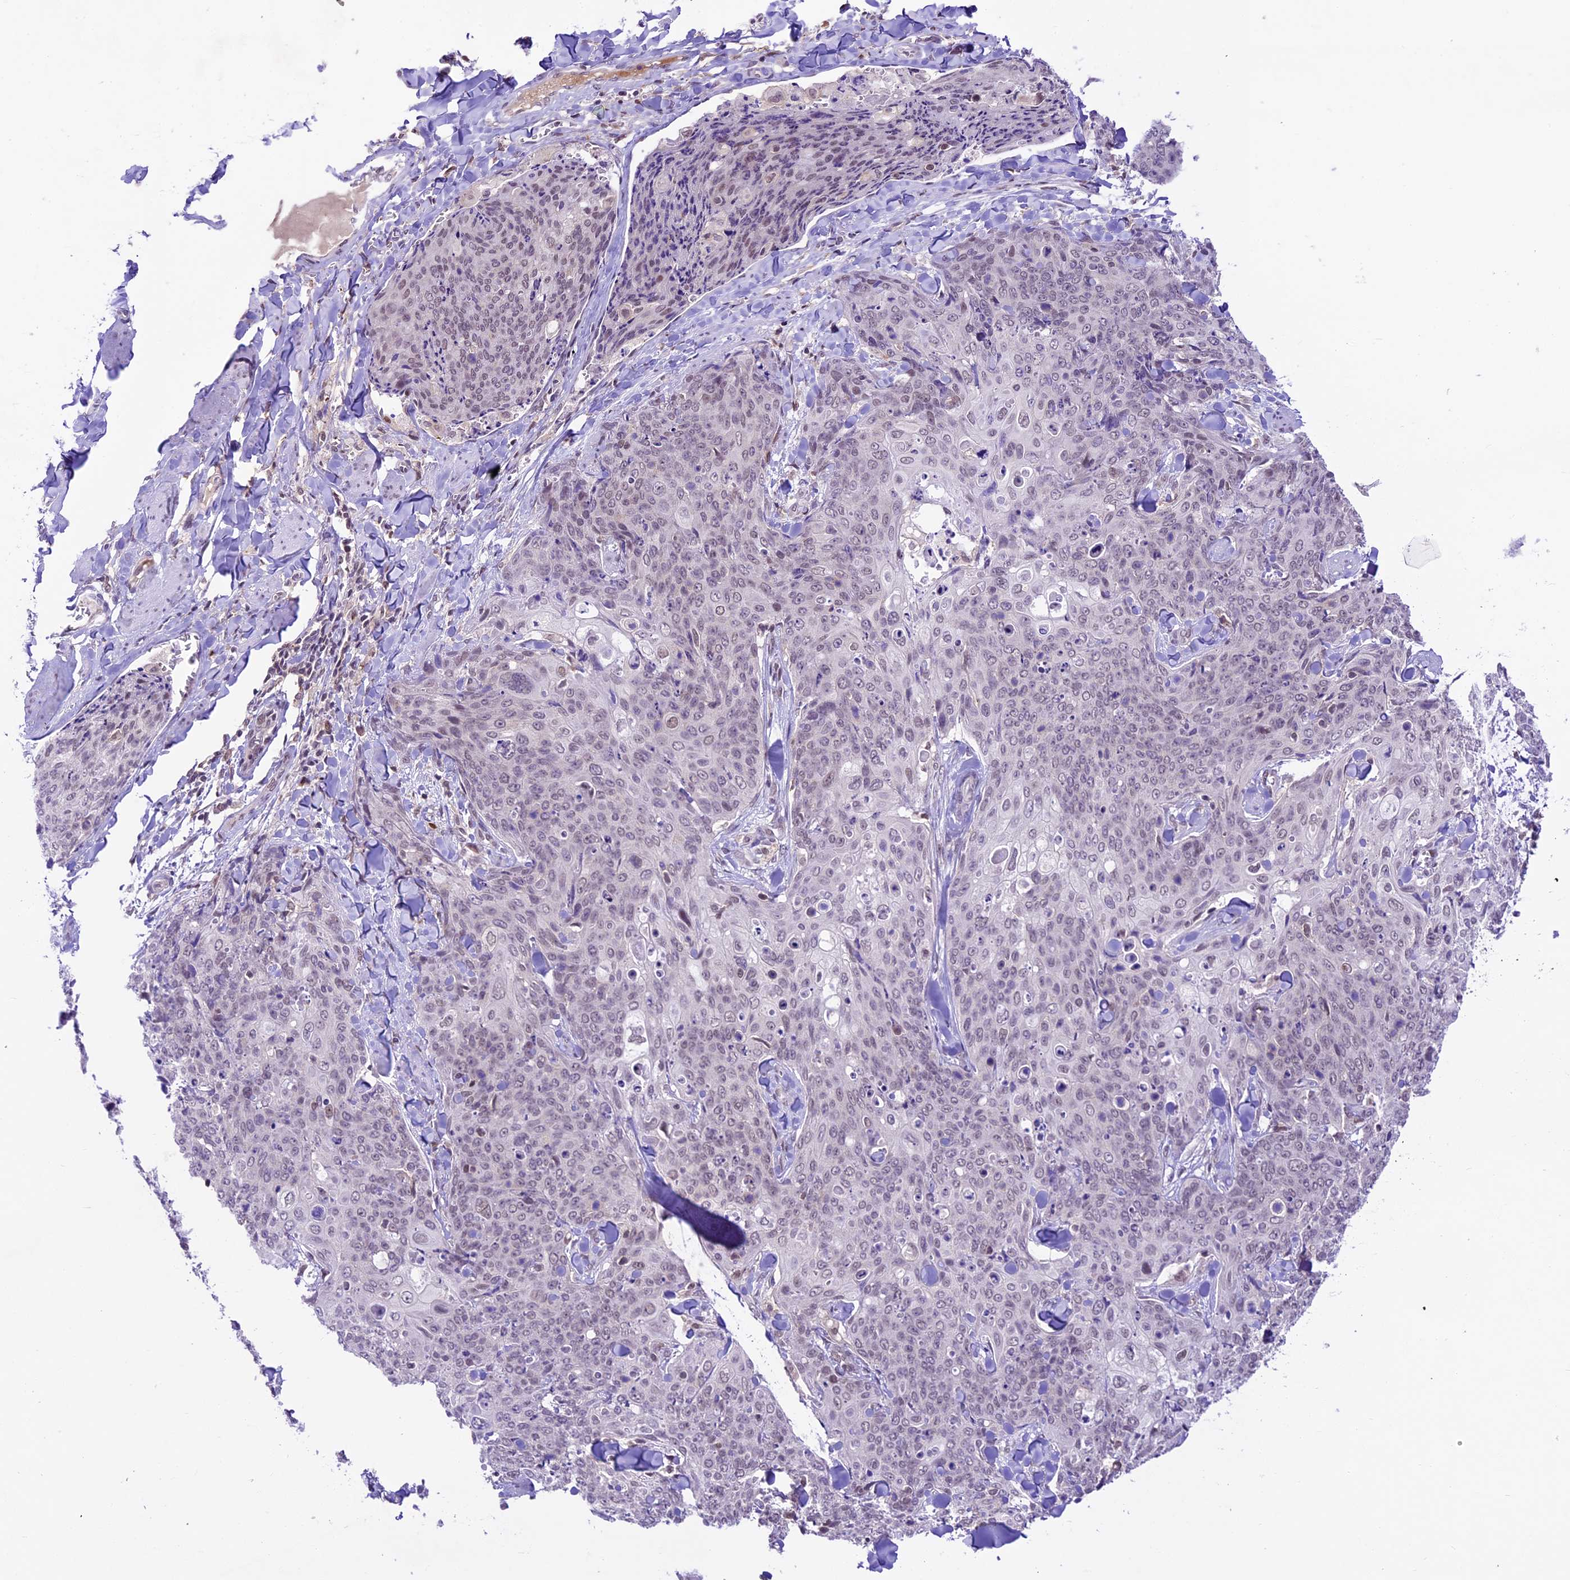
{"staining": {"intensity": "weak", "quantity": "<25%", "location": "nuclear"}, "tissue": "skin cancer", "cell_type": "Tumor cells", "image_type": "cancer", "snomed": [{"axis": "morphology", "description": "Squamous cell carcinoma, NOS"}, {"axis": "topography", "description": "Skin"}, {"axis": "topography", "description": "Vulva"}], "caption": "This is an IHC image of squamous cell carcinoma (skin). There is no expression in tumor cells.", "gene": "SHKBP1", "patient": {"sex": "female", "age": 85}}